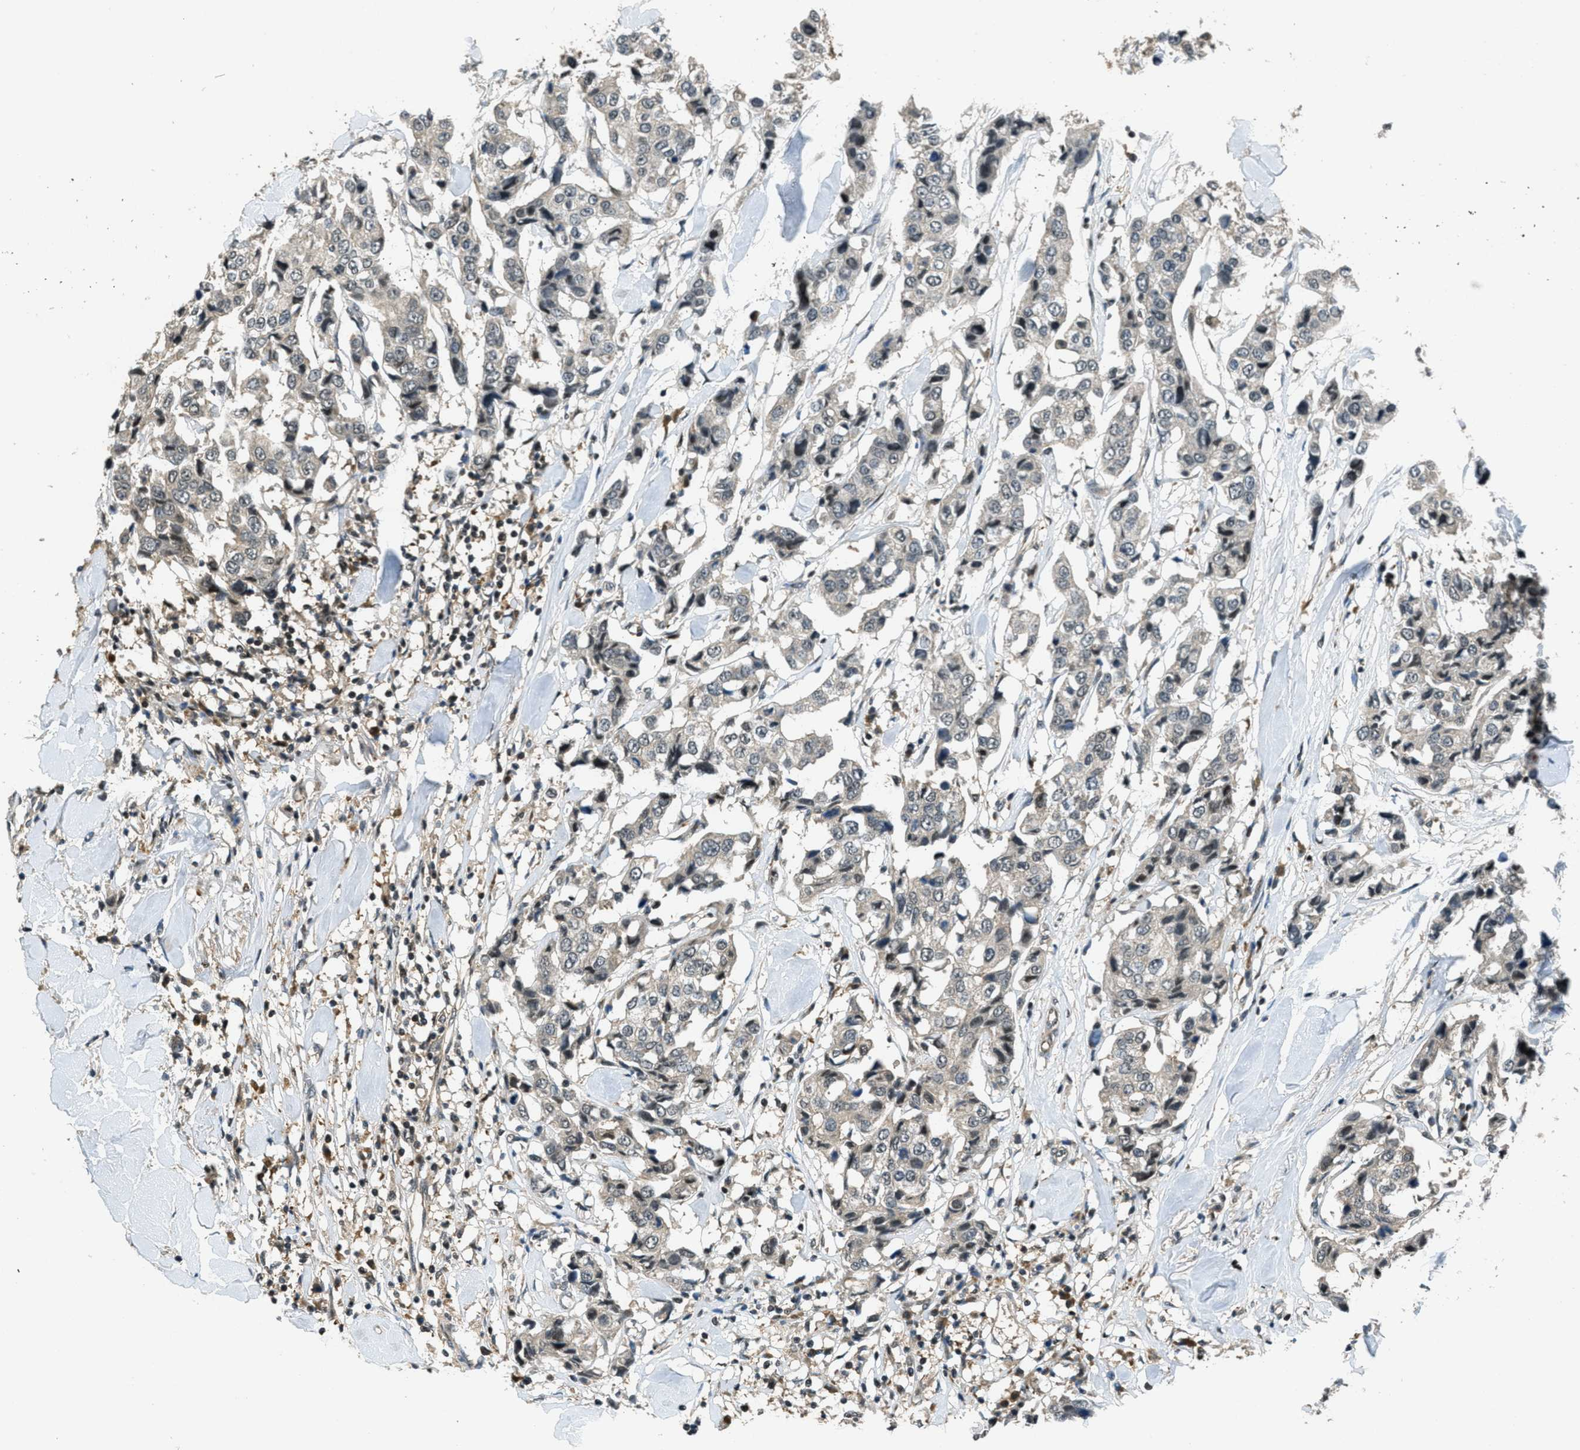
{"staining": {"intensity": "weak", "quantity": "<25%", "location": "cytoplasmic/membranous"}, "tissue": "breast cancer", "cell_type": "Tumor cells", "image_type": "cancer", "snomed": [{"axis": "morphology", "description": "Duct carcinoma"}, {"axis": "topography", "description": "Breast"}], "caption": "Tumor cells show no significant protein expression in breast cancer (intraductal carcinoma). The staining was performed using DAB (3,3'-diaminobenzidine) to visualize the protein expression in brown, while the nuclei were stained in blue with hematoxylin (Magnification: 20x).", "gene": "DUSP6", "patient": {"sex": "female", "age": 80}}